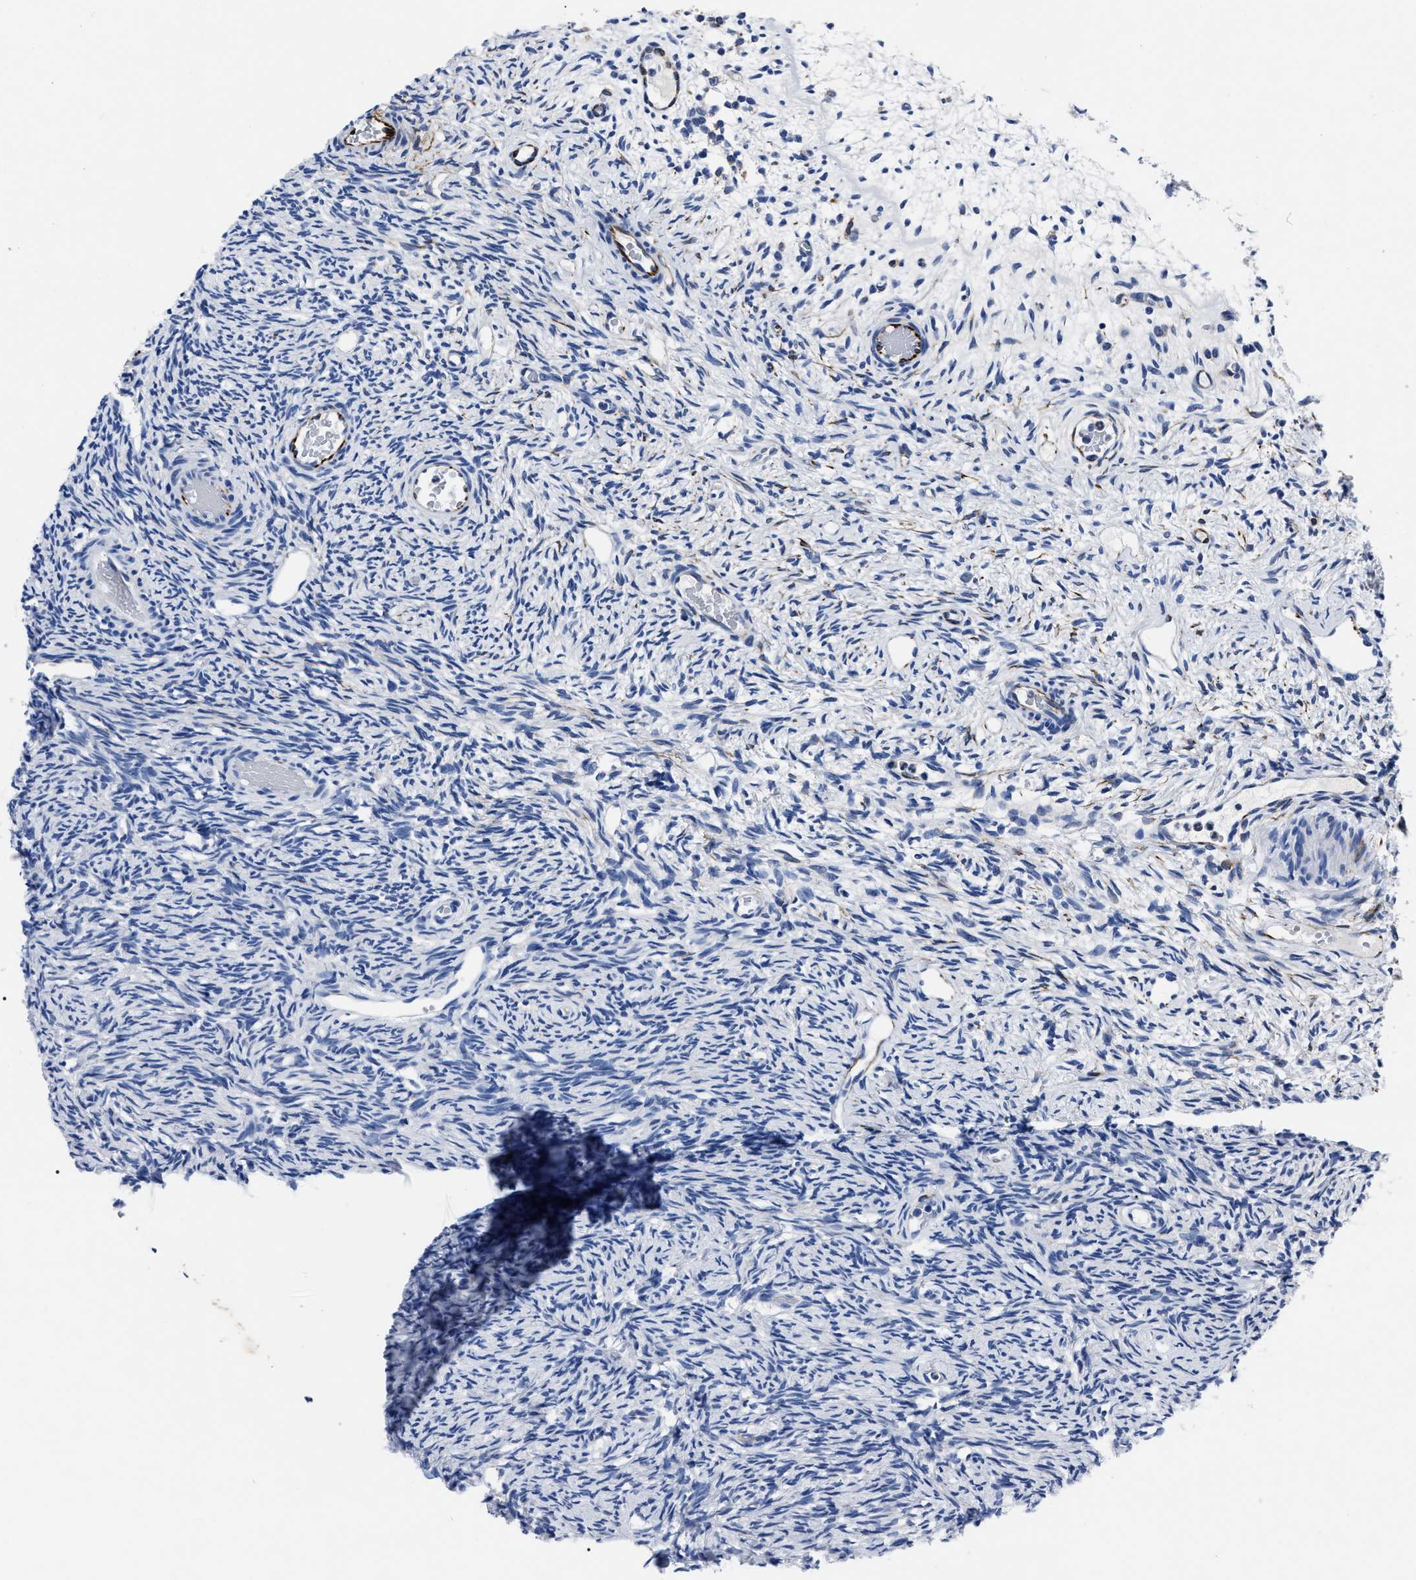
{"staining": {"intensity": "negative", "quantity": "none", "location": "none"}, "tissue": "ovary", "cell_type": "Follicle cells", "image_type": "normal", "snomed": [{"axis": "morphology", "description": "Normal tissue, NOS"}, {"axis": "topography", "description": "Ovary"}], "caption": "Immunohistochemical staining of normal ovary reveals no significant staining in follicle cells. (DAB (3,3'-diaminobenzidine) immunohistochemistry, high magnification).", "gene": "OR10G3", "patient": {"sex": "female", "age": 33}}